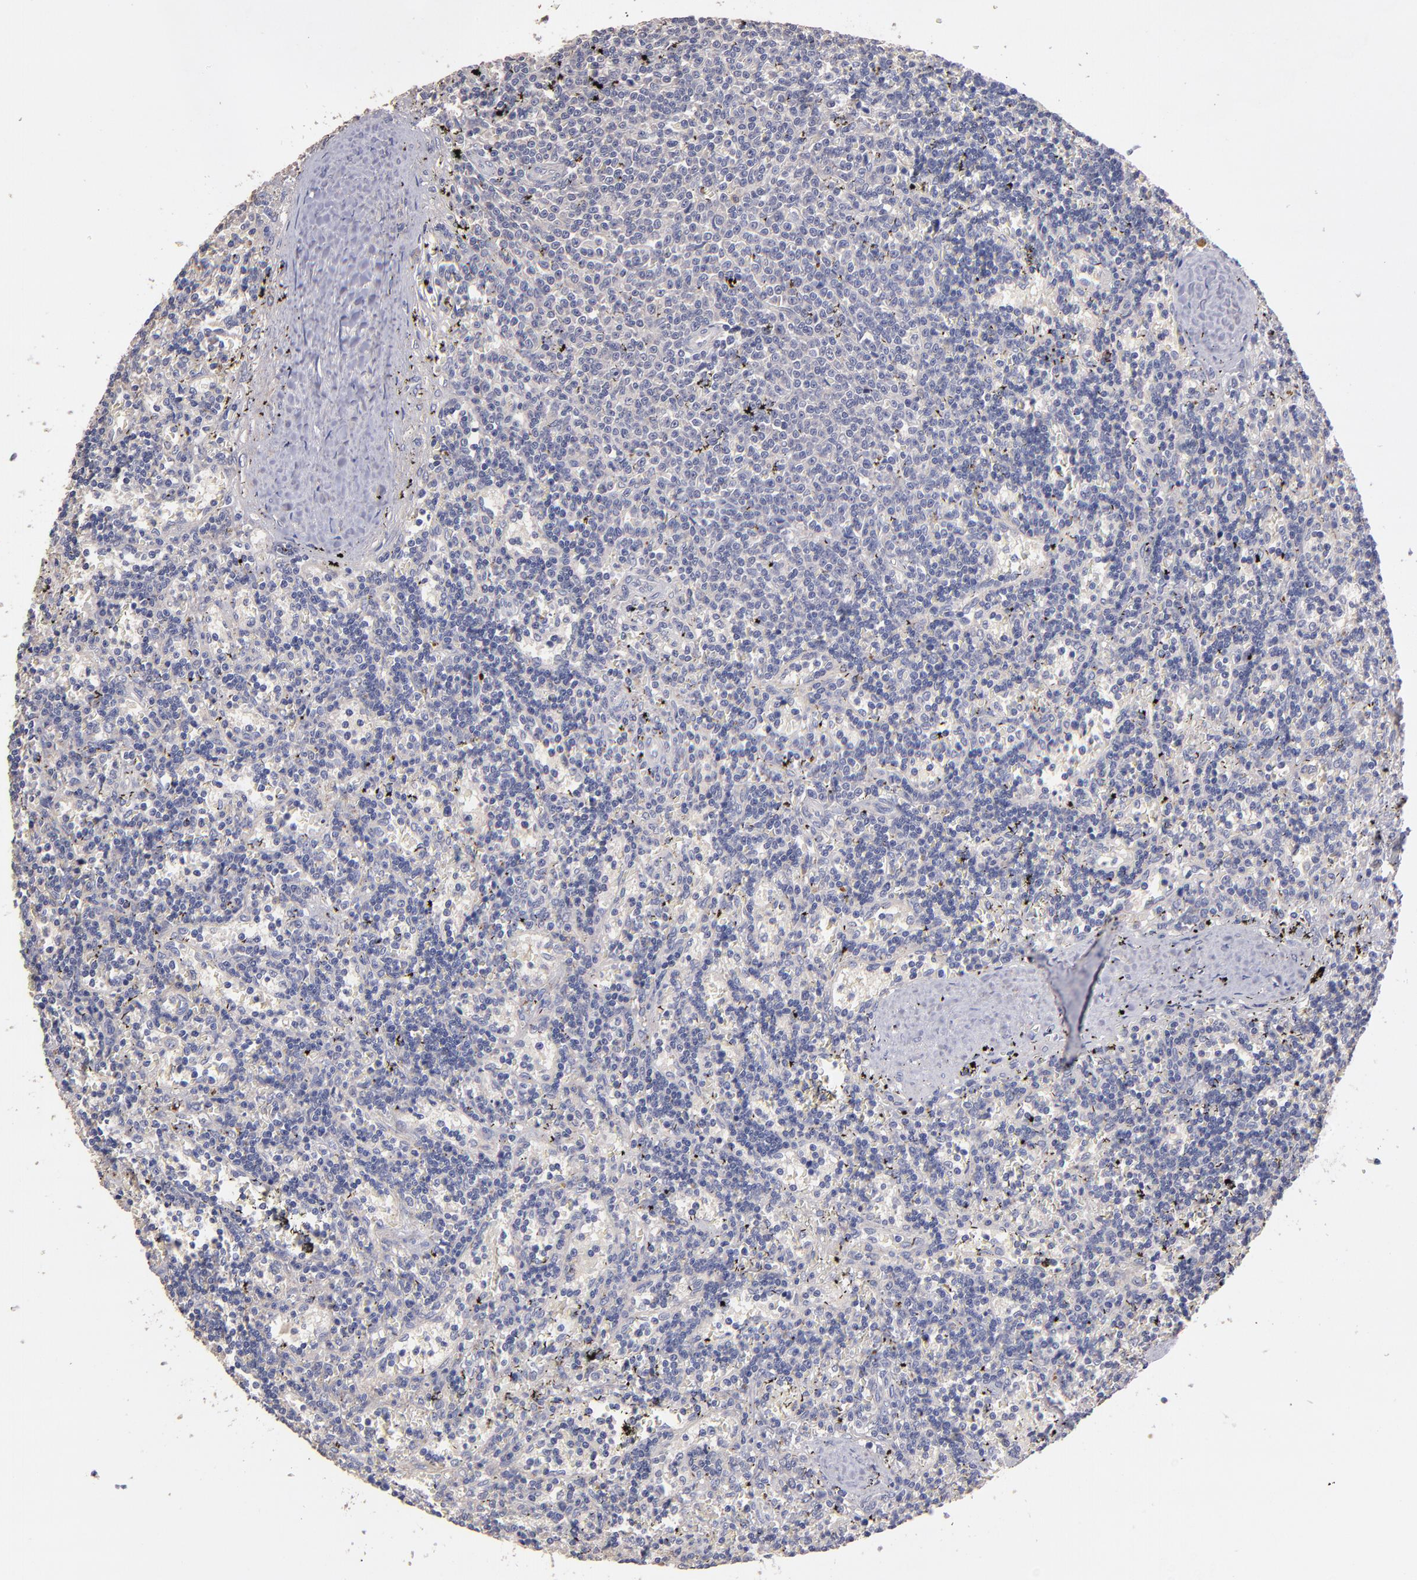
{"staining": {"intensity": "negative", "quantity": "none", "location": "none"}, "tissue": "lymphoma", "cell_type": "Tumor cells", "image_type": "cancer", "snomed": [{"axis": "morphology", "description": "Malignant lymphoma, non-Hodgkin's type, Low grade"}, {"axis": "topography", "description": "Spleen"}], "caption": "Tumor cells show no significant positivity in malignant lymphoma, non-Hodgkin's type (low-grade).", "gene": "MAGEE1", "patient": {"sex": "male", "age": 60}}